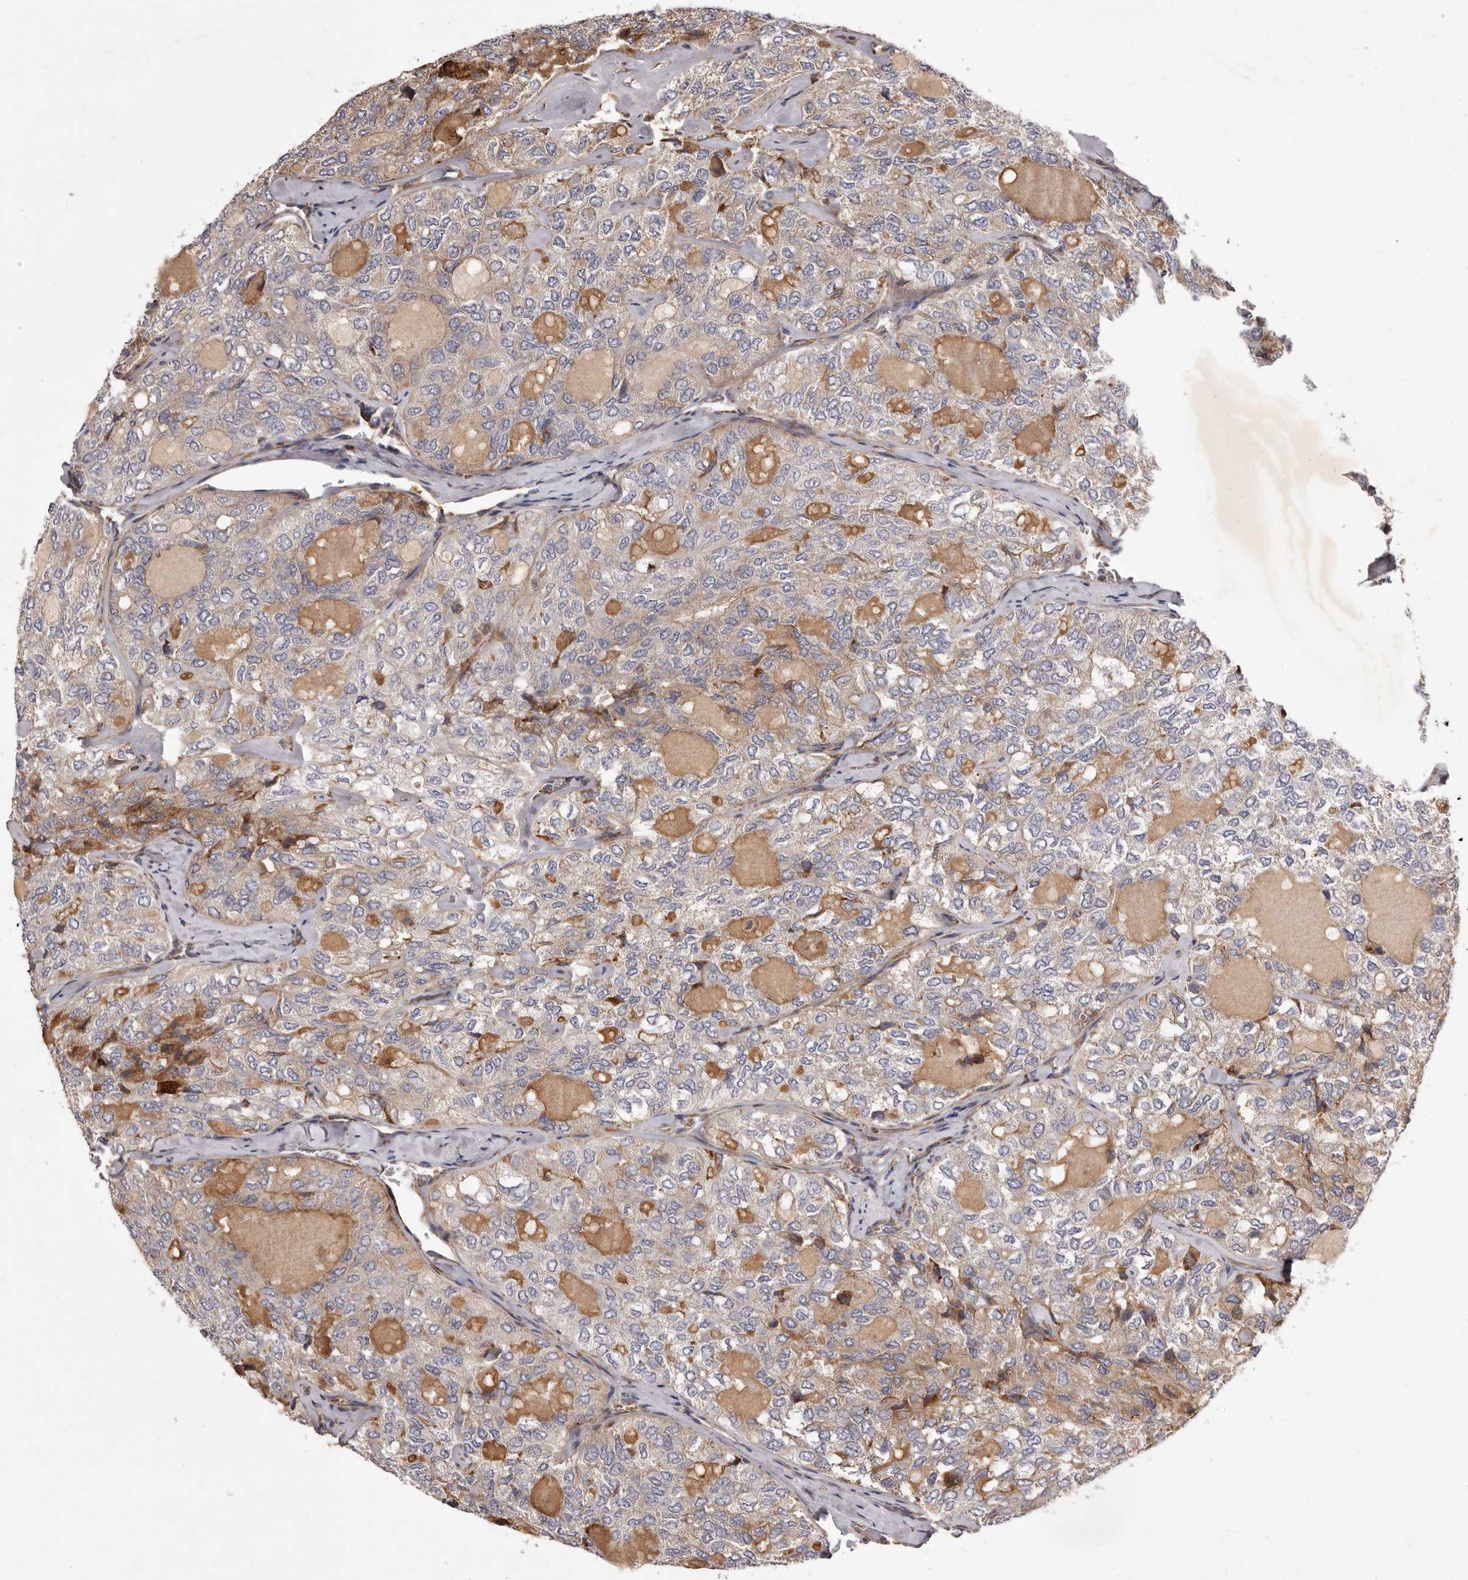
{"staining": {"intensity": "weak", "quantity": "<25%", "location": "cytoplasmic/membranous"}, "tissue": "thyroid cancer", "cell_type": "Tumor cells", "image_type": "cancer", "snomed": [{"axis": "morphology", "description": "Follicular adenoma carcinoma, NOS"}, {"axis": "topography", "description": "Thyroid gland"}], "caption": "An immunohistochemistry (IHC) photomicrograph of thyroid cancer is shown. There is no staining in tumor cells of thyroid cancer.", "gene": "ALPK1", "patient": {"sex": "male", "age": 75}}